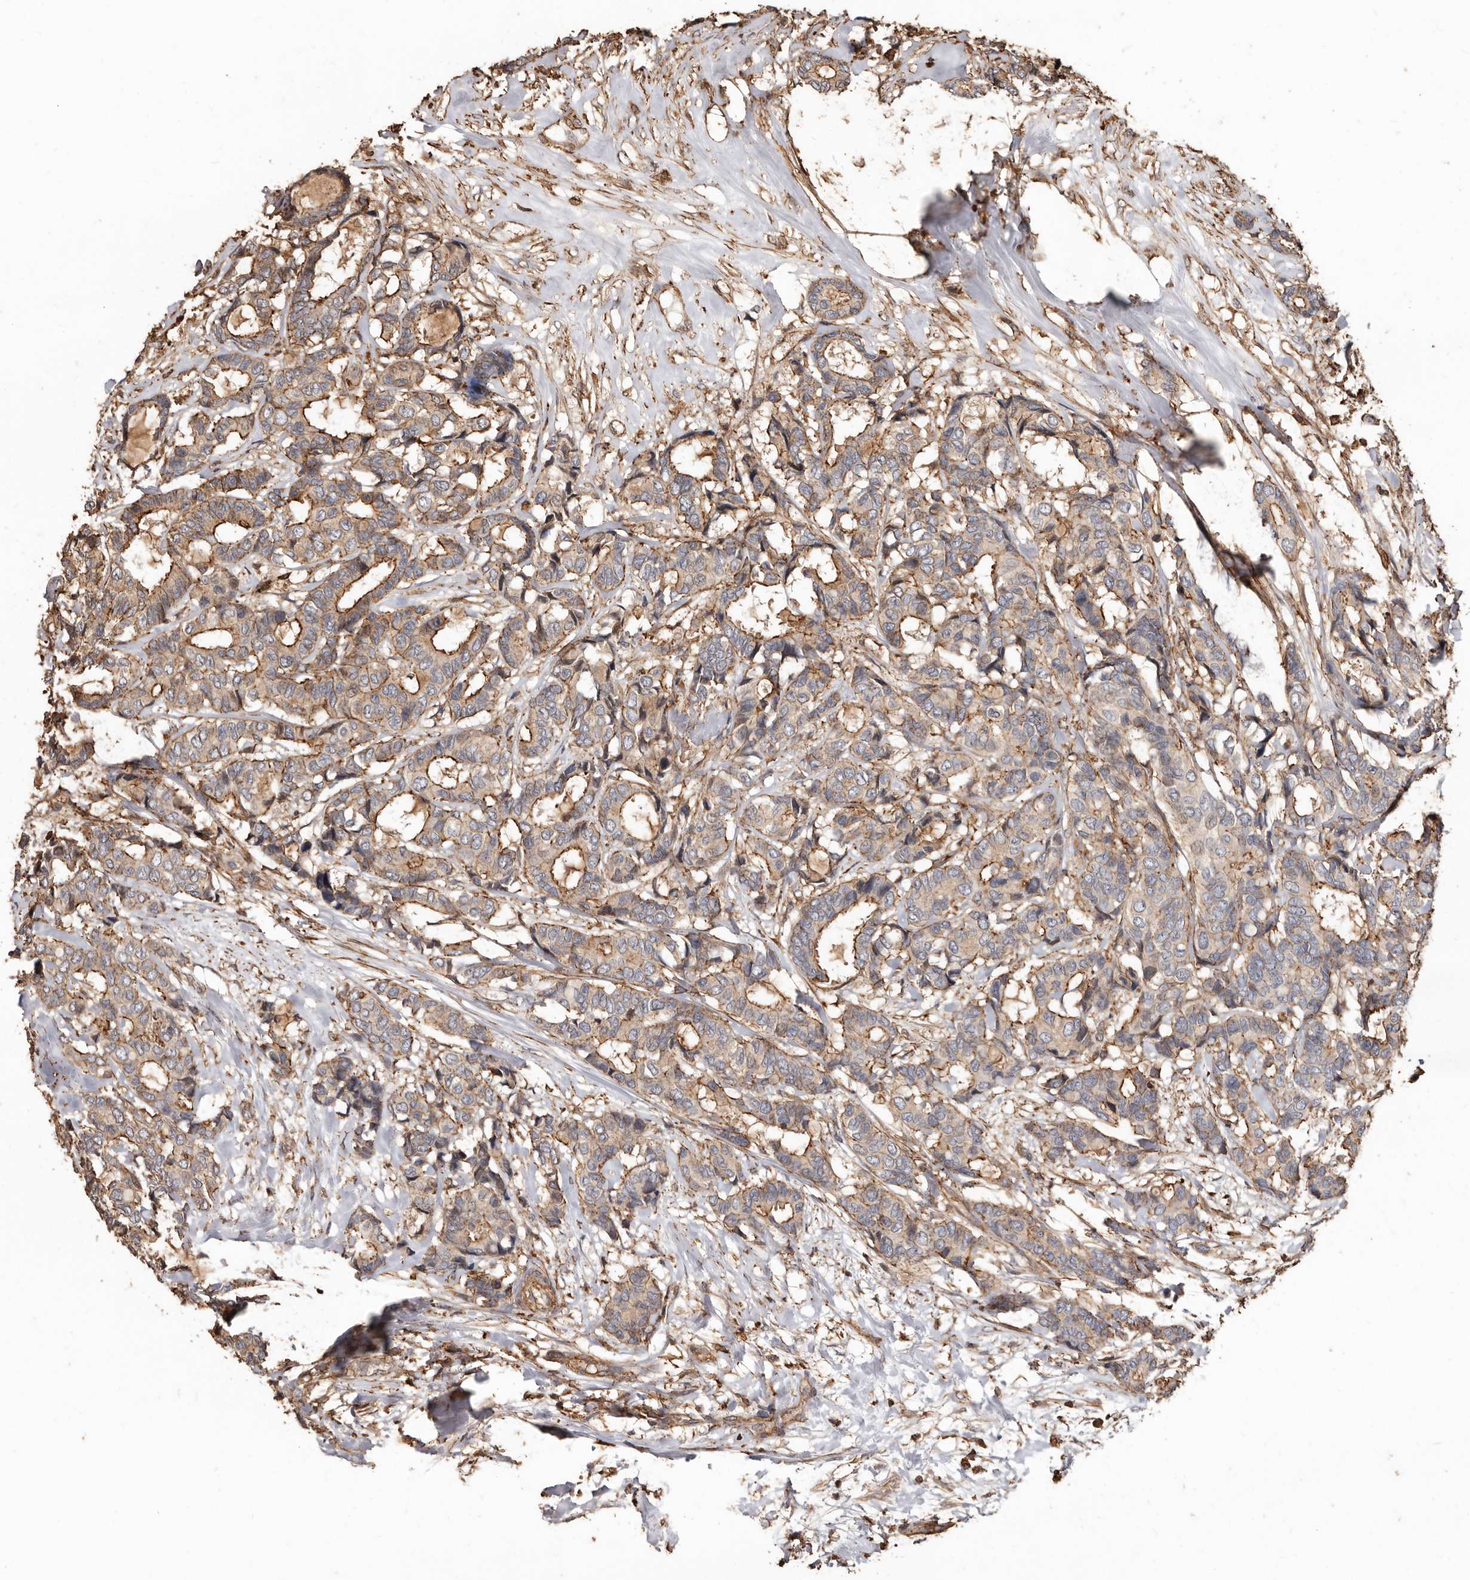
{"staining": {"intensity": "weak", "quantity": ">75%", "location": "cytoplasmic/membranous"}, "tissue": "breast cancer", "cell_type": "Tumor cells", "image_type": "cancer", "snomed": [{"axis": "morphology", "description": "Duct carcinoma"}, {"axis": "topography", "description": "Breast"}], "caption": "Immunohistochemistry (IHC) (DAB) staining of human infiltrating ductal carcinoma (breast) exhibits weak cytoplasmic/membranous protein staining in approximately >75% of tumor cells. The staining was performed using DAB, with brown indicating positive protein expression. Nuclei are stained blue with hematoxylin.", "gene": "GSK3A", "patient": {"sex": "female", "age": 87}}